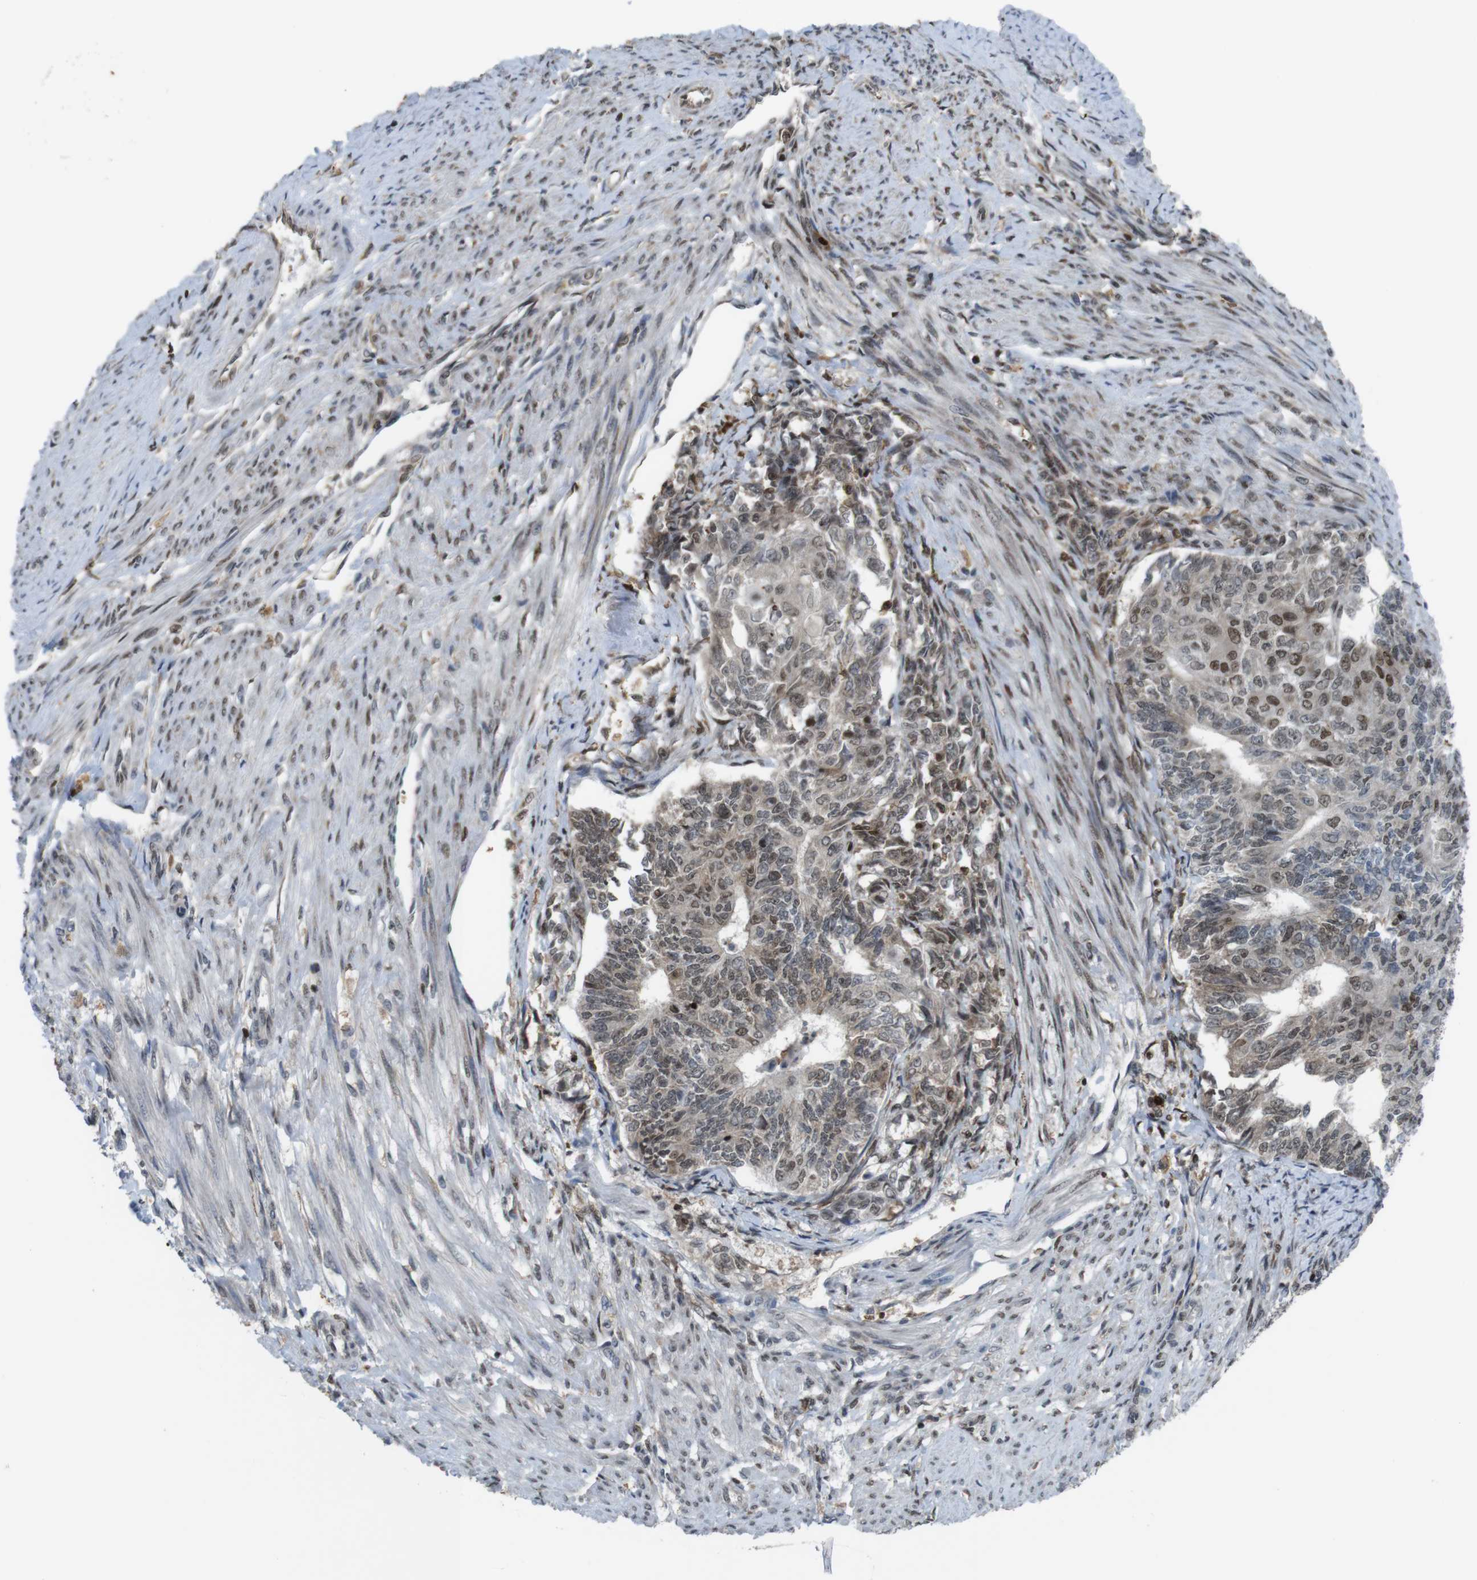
{"staining": {"intensity": "moderate", "quantity": ">75%", "location": "nuclear"}, "tissue": "endometrial cancer", "cell_type": "Tumor cells", "image_type": "cancer", "snomed": [{"axis": "morphology", "description": "Adenocarcinoma, NOS"}, {"axis": "topography", "description": "Endometrium"}], "caption": "The micrograph demonstrates a brown stain indicating the presence of a protein in the nuclear of tumor cells in endometrial cancer (adenocarcinoma).", "gene": "SUB1", "patient": {"sex": "female", "age": 32}}